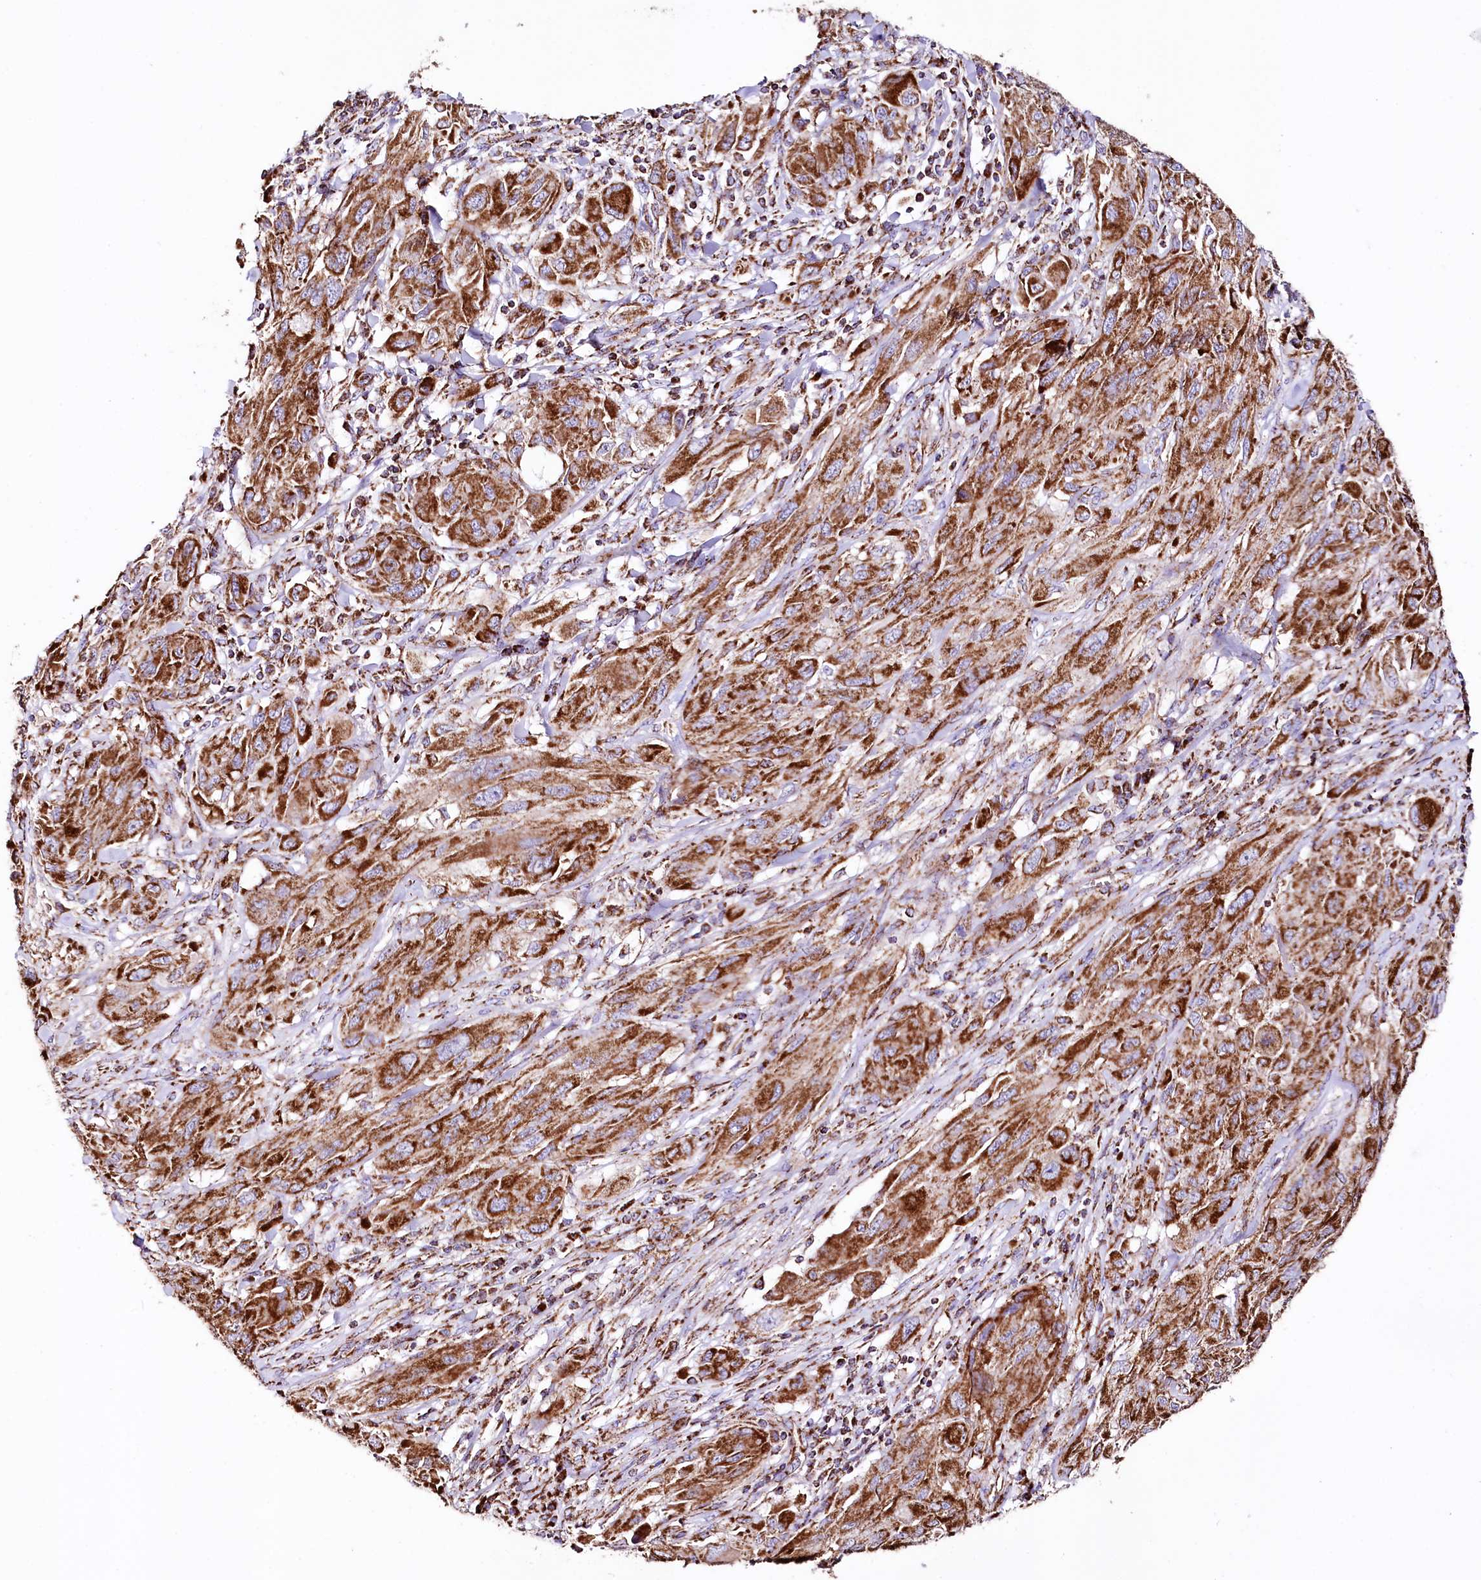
{"staining": {"intensity": "strong", "quantity": ">75%", "location": "cytoplasmic/membranous"}, "tissue": "melanoma", "cell_type": "Tumor cells", "image_type": "cancer", "snomed": [{"axis": "morphology", "description": "Malignant melanoma, NOS"}, {"axis": "topography", "description": "Skin"}], "caption": "This is an image of immunohistochemistry (IHC) staining of melanoma, which shows strong staining in the cytoplasmic/membranous of tumor cells.", "gene": "APLP2", "patient": {"sex": "female", "age": 91}}